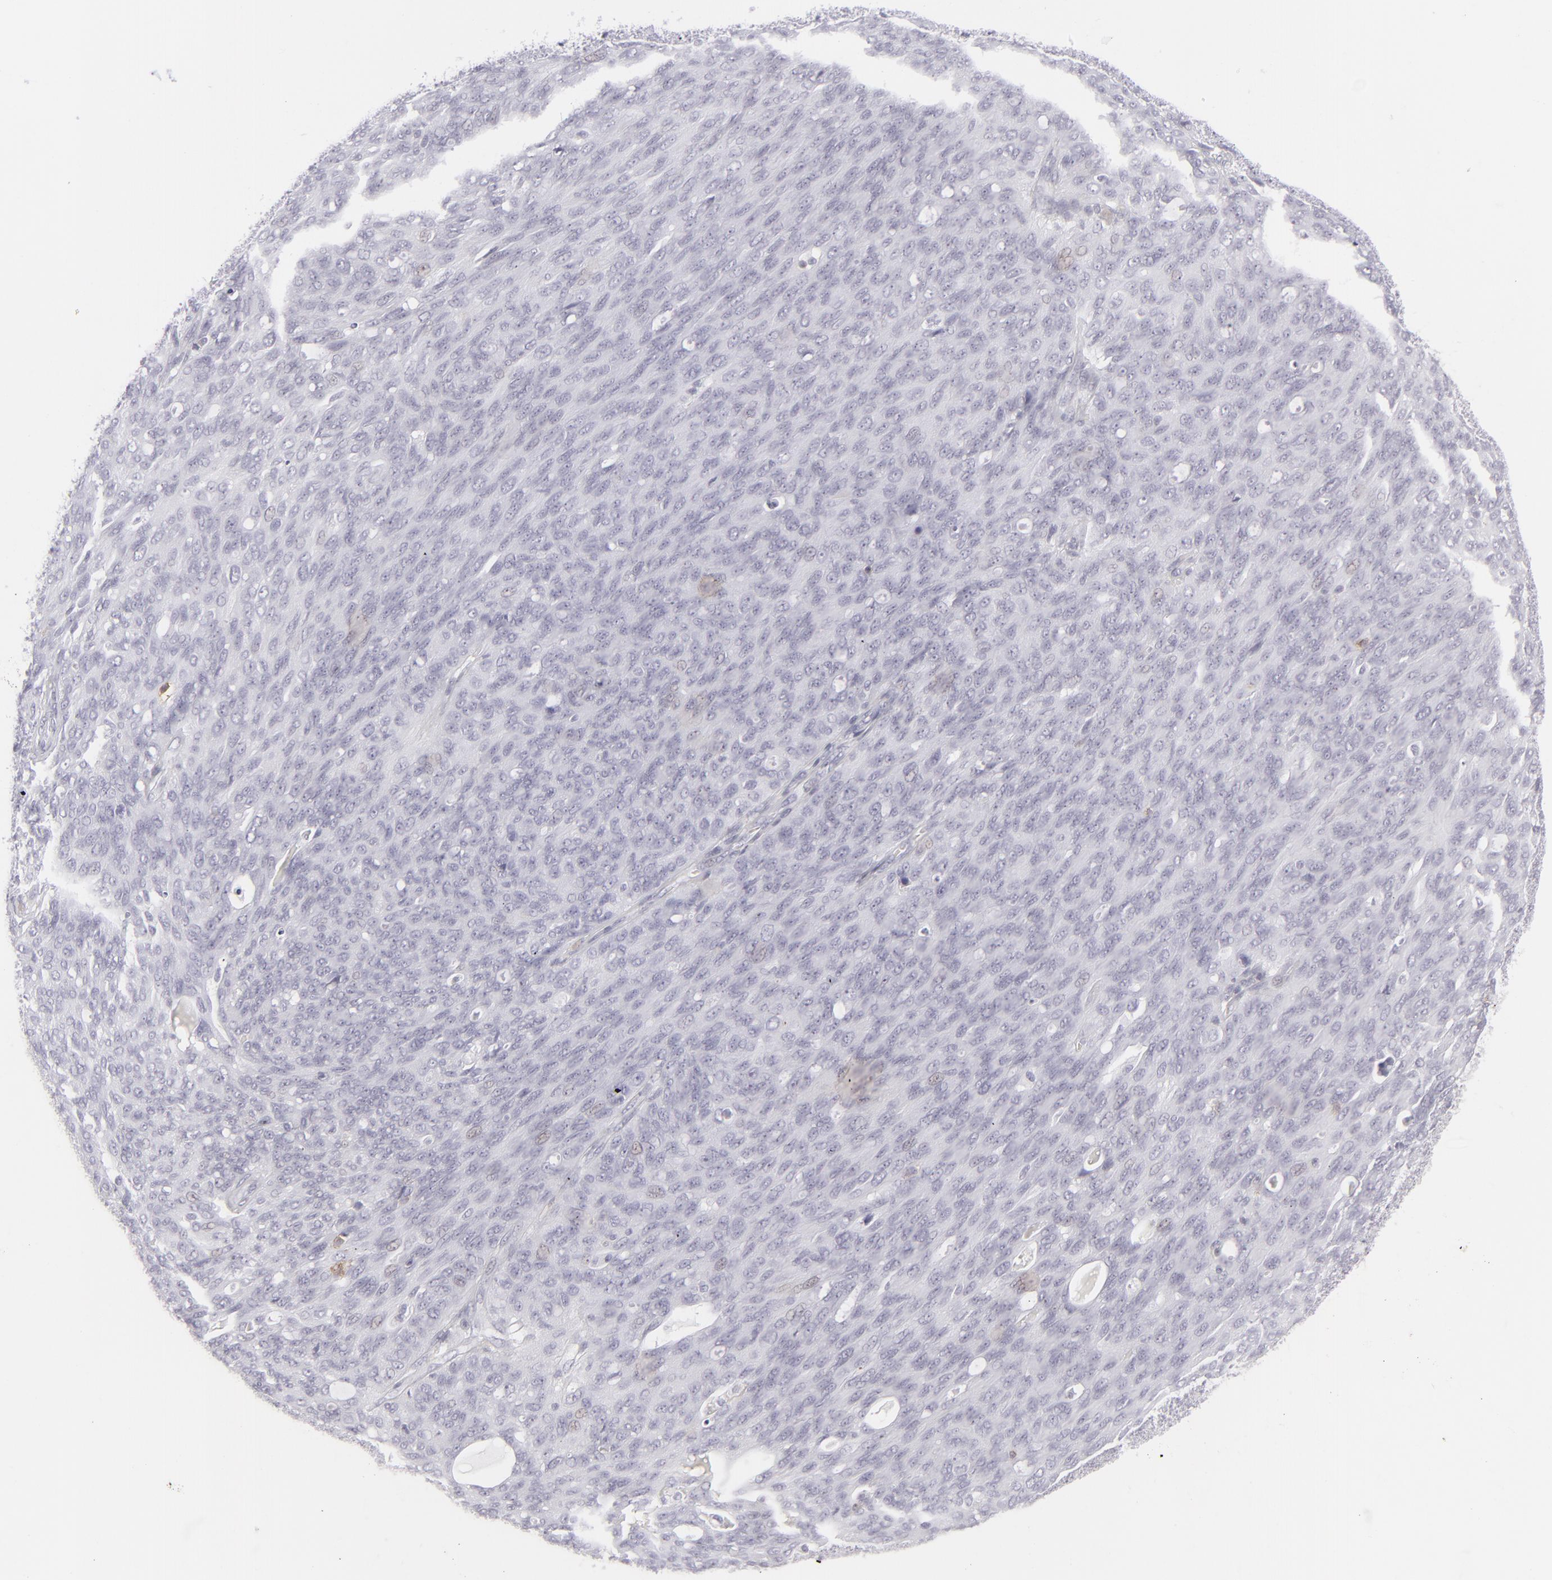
{"staining": {"intensity": "negative", "quantity": "none", "location": "none"}, "tissue": "ovarian cancer", "cell_type": "Tumor cells", "image_type": "cancer", "snomed": [{"axis": "morphology", "description": "Carcinoma, endometroid"}, {"axis": "topography", "description": "Ovary"}], "caption": "Immunohistochemical staining of human endometroid carcinoma (ovarian) displays no significant positivity in tumor cells.", "gene": "CD7", "patient": {"sex": "female", "age": 60}}